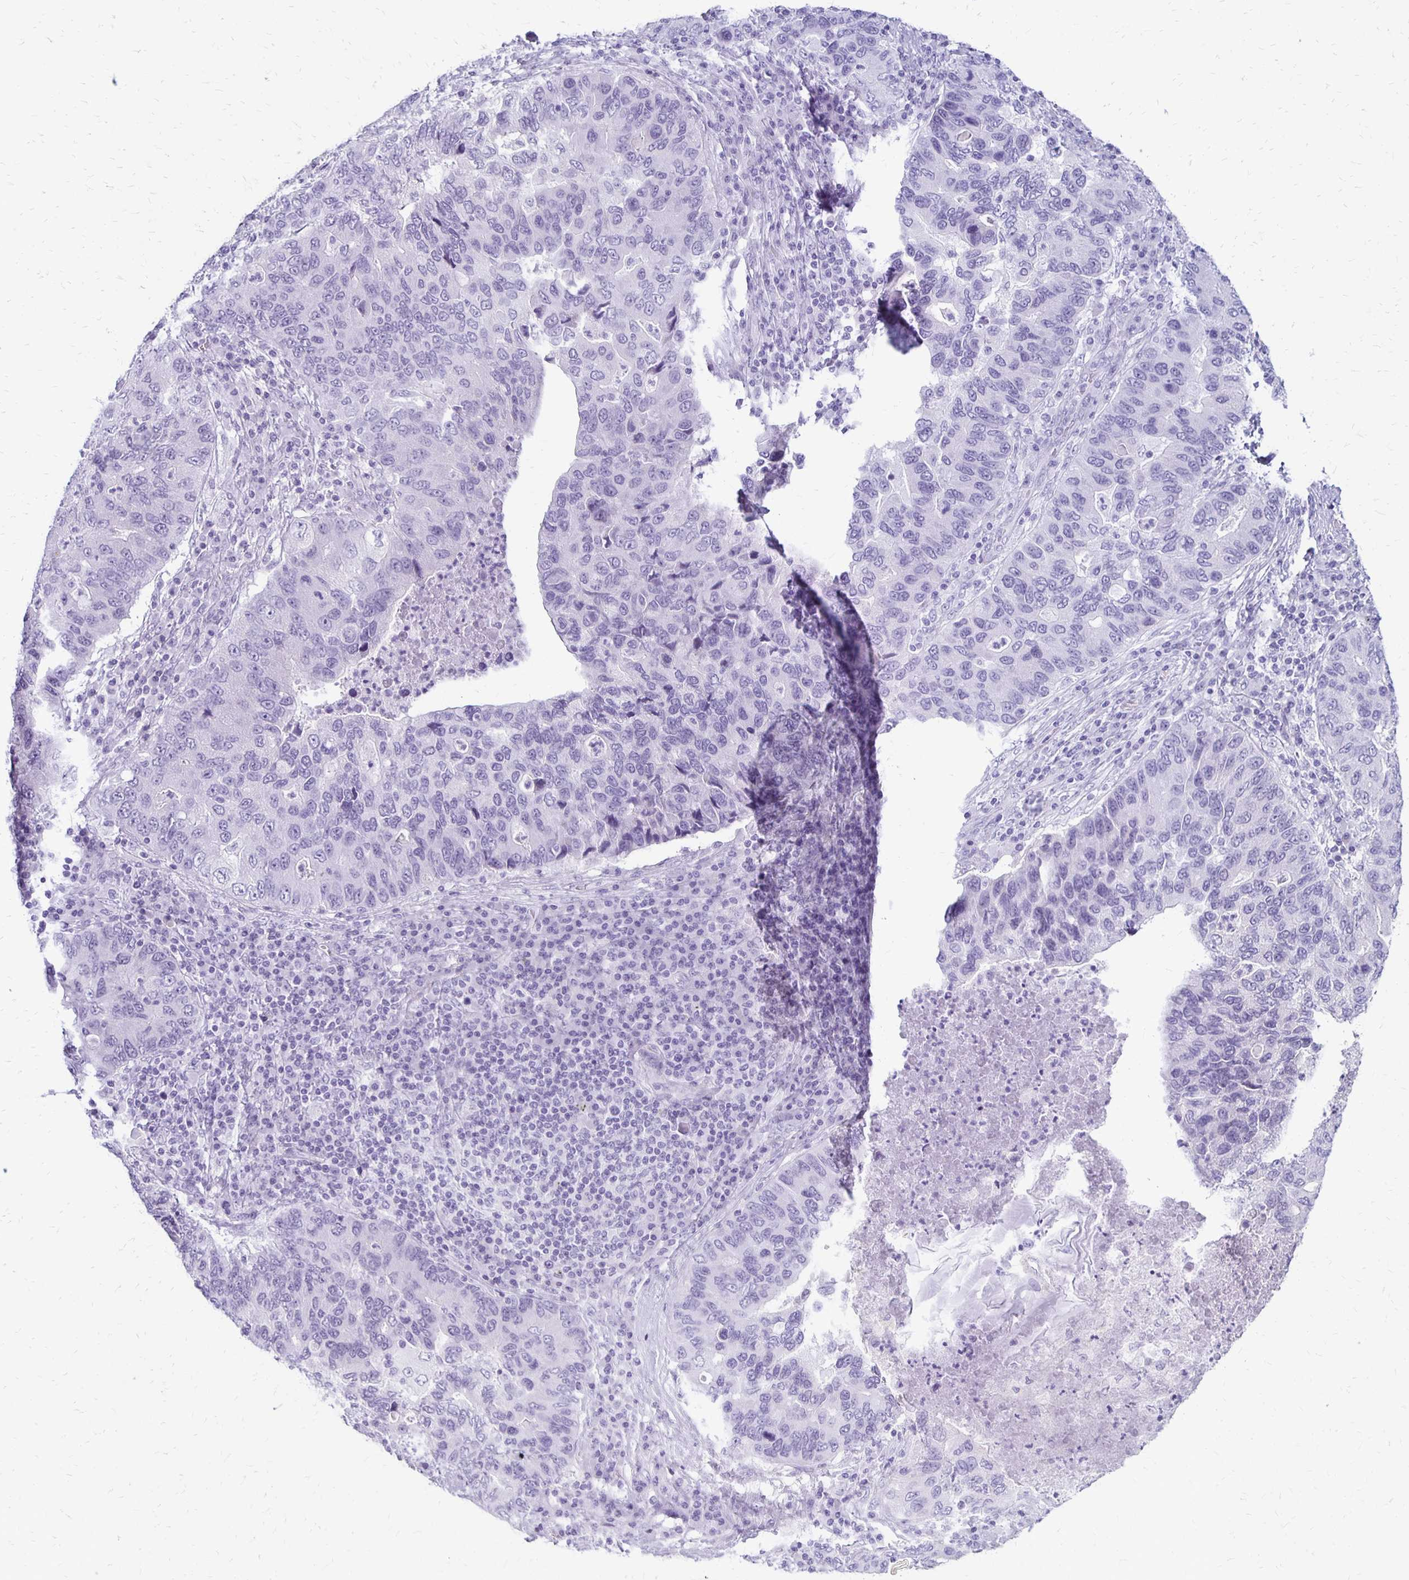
{"staining": {"intensity": "negative", "quantity": "none", "location": "none"}, "tissue": "lung cancer", "cell_type": "Tumor cells", "image_type": "cancer", "snomed": [{"axis": "morphology", "description": "Adenocarcinoma, NOS"}, {"axis": "morphology", "description": "Adenocarcinoma, metastatic, NOS"}, {"axis": "topography", "description": "Lymph node"}, {"axis": "topography", "description": "Lung"}], "caption": "Tumor cells are negative for brown protein staining in lung cancer (metastatic adenocarcinoma).", "gene": "RYR1", "patient": {"sex": "female", "age": 54}}